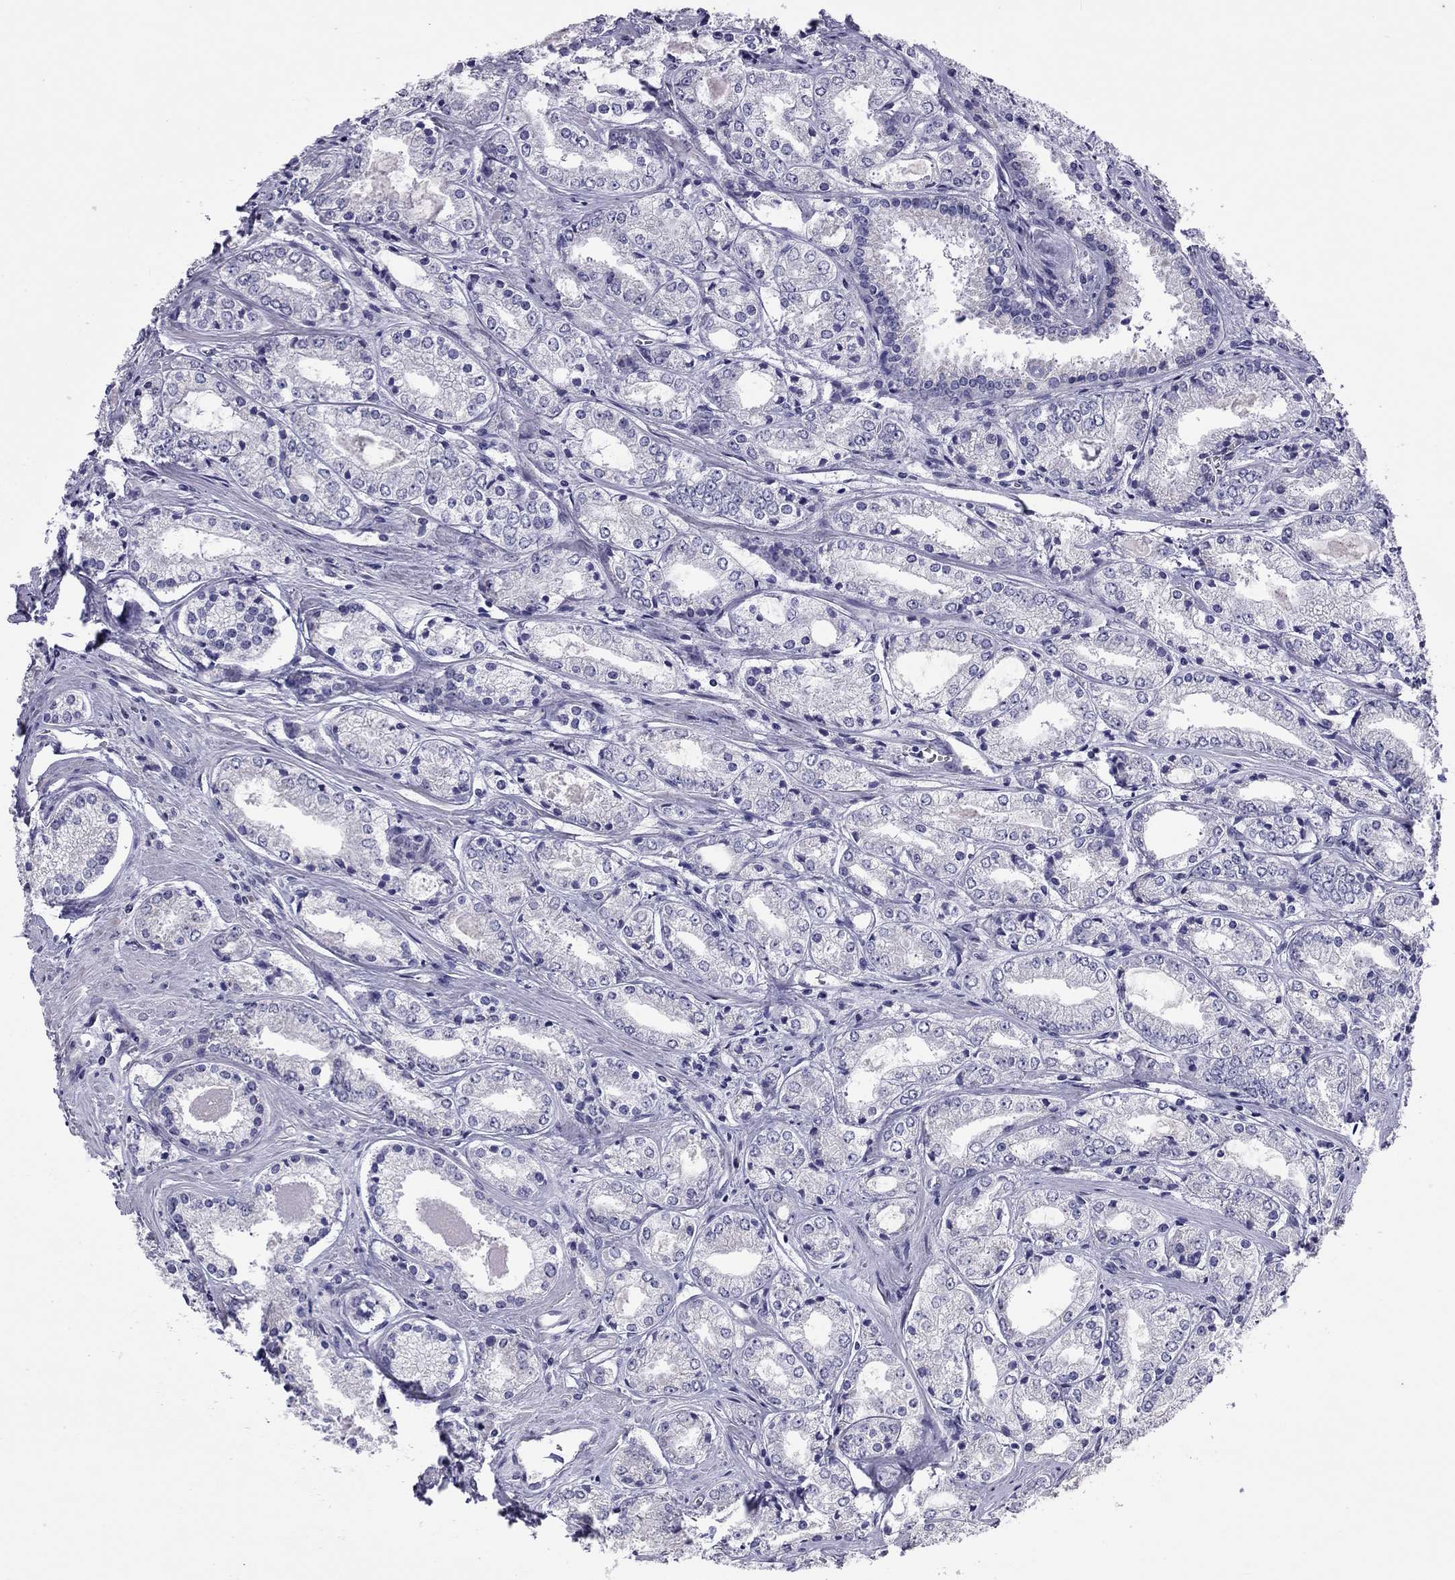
{"staining": {"intensity": "negative", "quantity": "none", "location": "none"}, "tissue": "prostate cancer", "cell_type": "Tumor cells", "image_type": "cancer", "snomed": [{"axis": "morphology", "description": "Adenocarcinoma, NOS"}, {"axis": "topography", "description": "Prostate"}], "caption": "Histopathology image shows no protein expression in tumor cells of adenocarcinoma (prostate) tissue. (DAB (3,3'-diaminobenzidine) immunohistochemistry (IHC) visualized using brightfield microscopy, high magnification).", "gene": "PPP1R3A", "patient": {"sex": "male", "age": 72}}